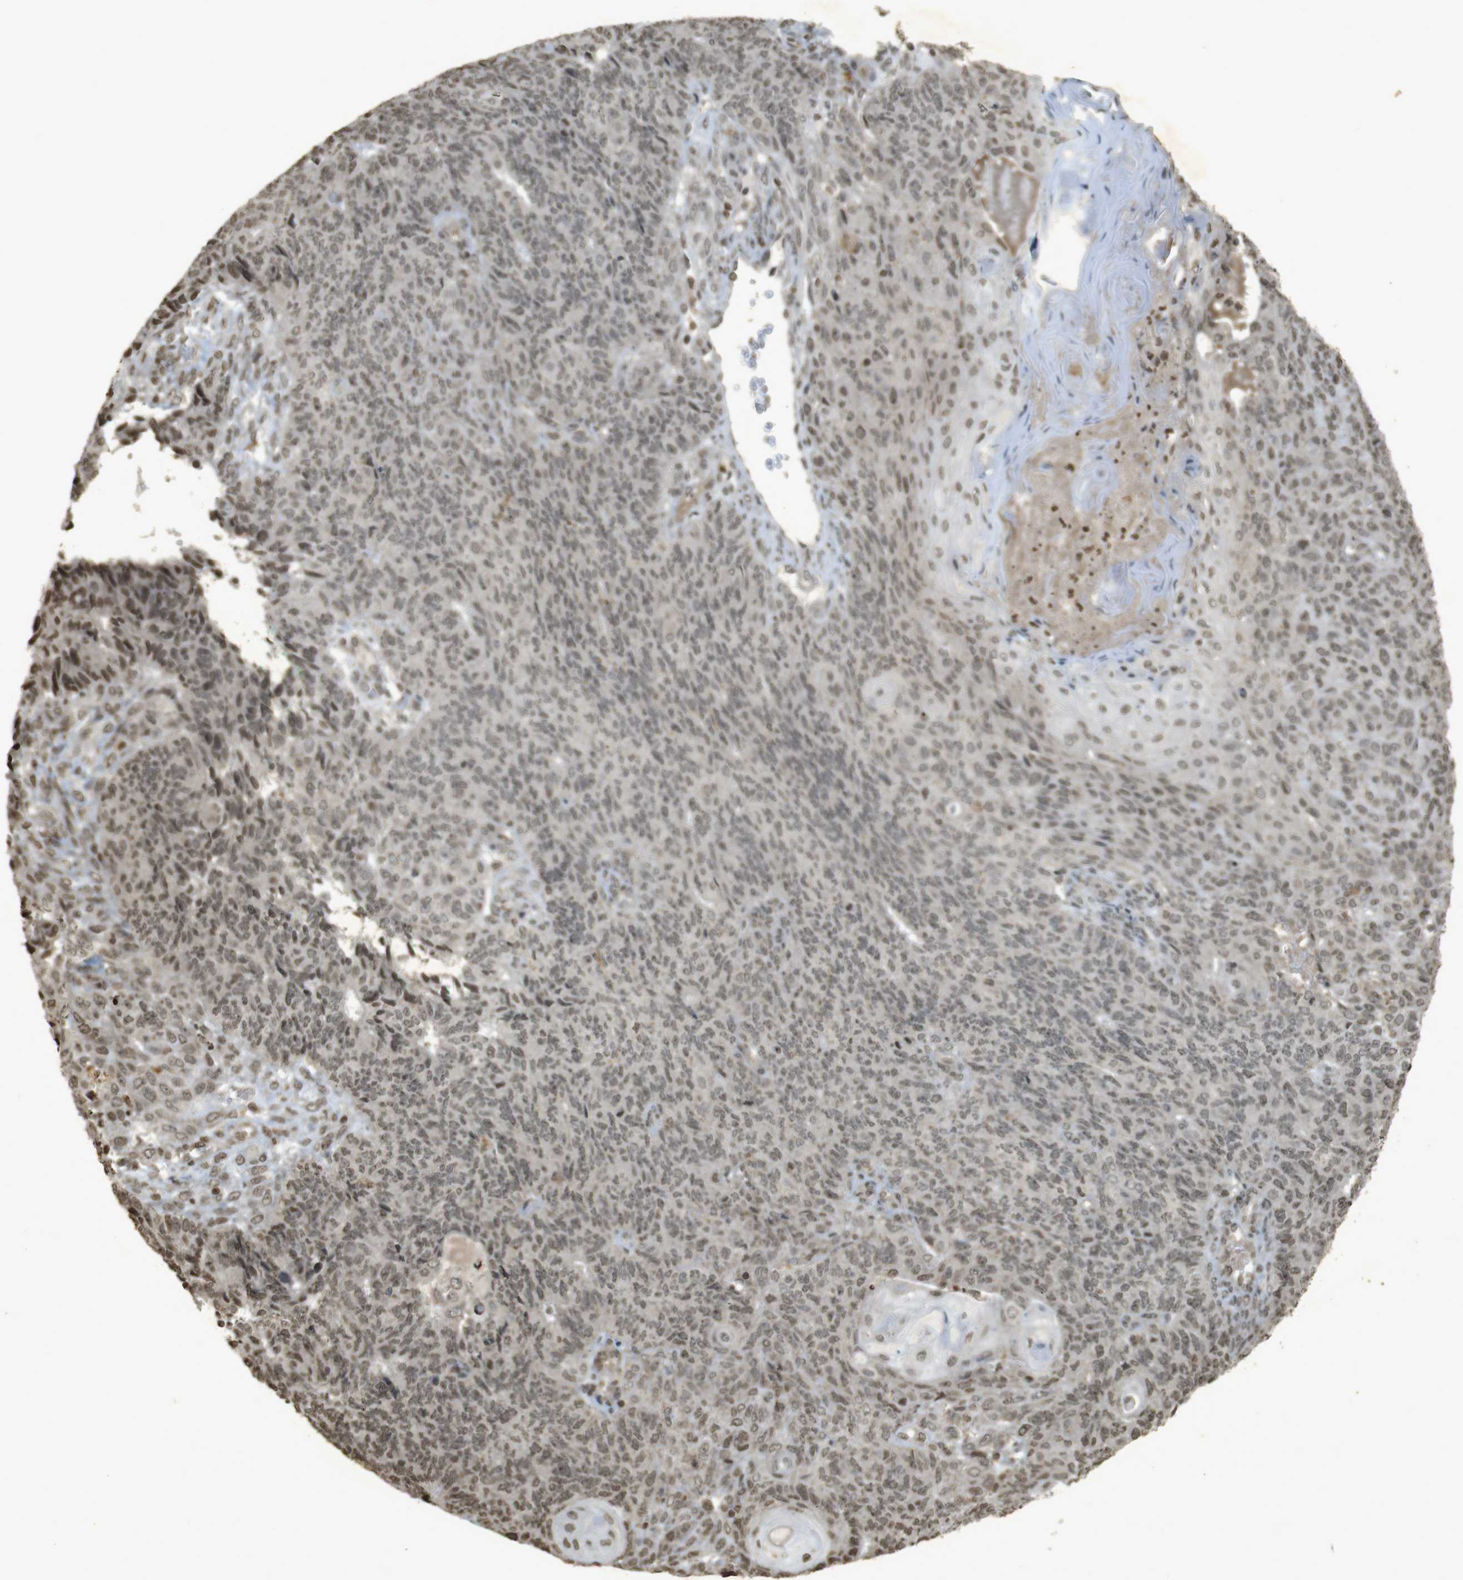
{"staining": {"intensity": "weak", "quantity": ">75%", "location": "nuclear"}, "tissue": "endometrial cancer", "cell_type": "Tumor cells", "image_type": "cancer", "snomed": [{"axis": "morphology", "description": "Adenocarcinoma, NOS"}, {"axis": "topography", "description": "Endometrium"}], "caption": "Immunohistochemical staining of adenocarcinoma (endometrial) shows low levels of weak nuclear protein positivity in approximately >75% of tumor cells.", "gene": "ORC4", "patient": {"sex": "female", "age": 32}}